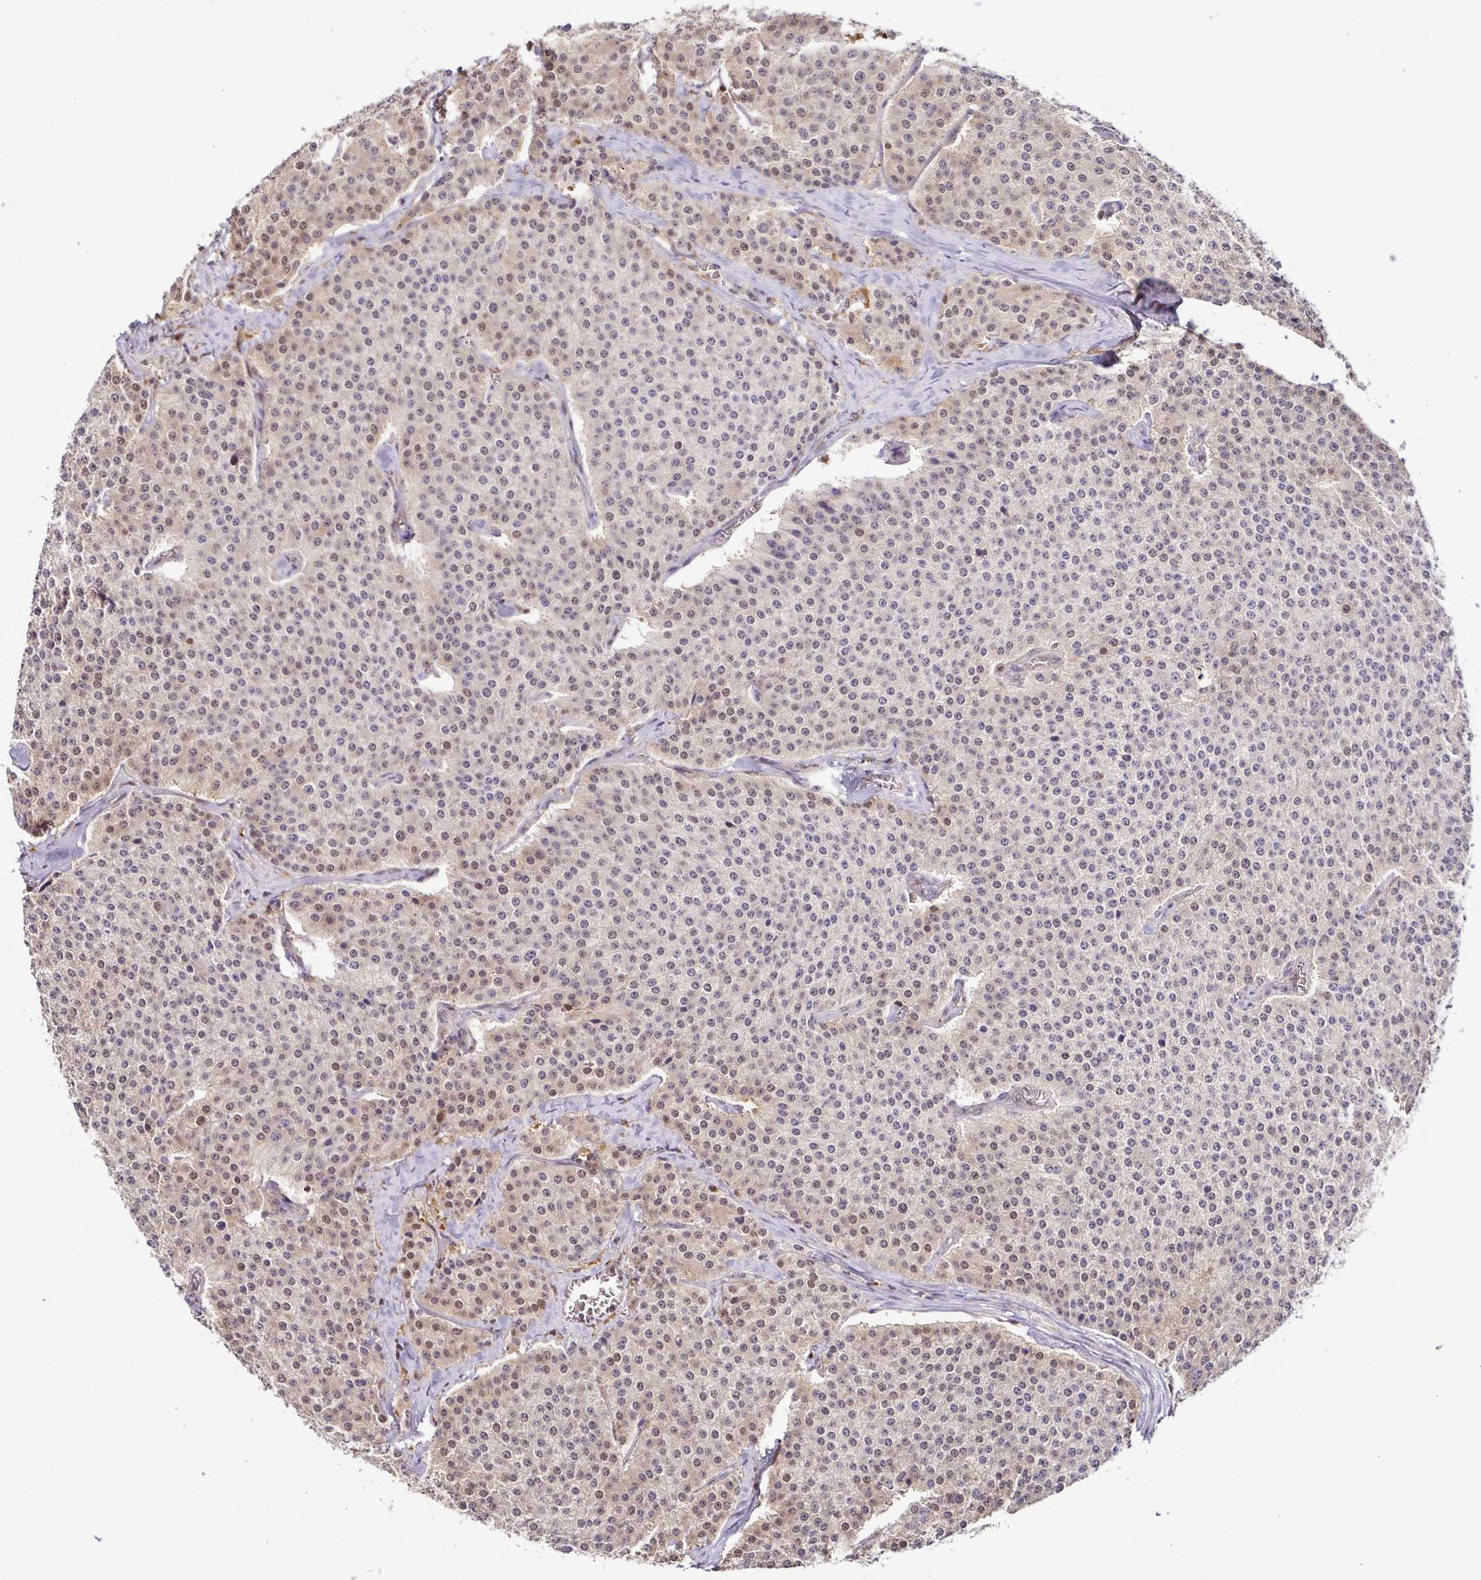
{"staining": {"intensity": "weak", "quantity": "25%-75%", "location": "nuclear"}, "tissue": "carcinoid", "cell_type": "Tumor cells", "image_type": "cancer", "snomed": [{"axis": "morphology", "description": "Carcinoid, malignant, NOS"}, {"axis": "topography", "description": "Small intestine"}], "caption": "The image shows immunohistochemical staining of carcinoid. There is weak nuclear expression is identified in about 25%-75% of tumor cells.", "gene": "PSMB9", "patient": {"sex": "female", "age": 64}}